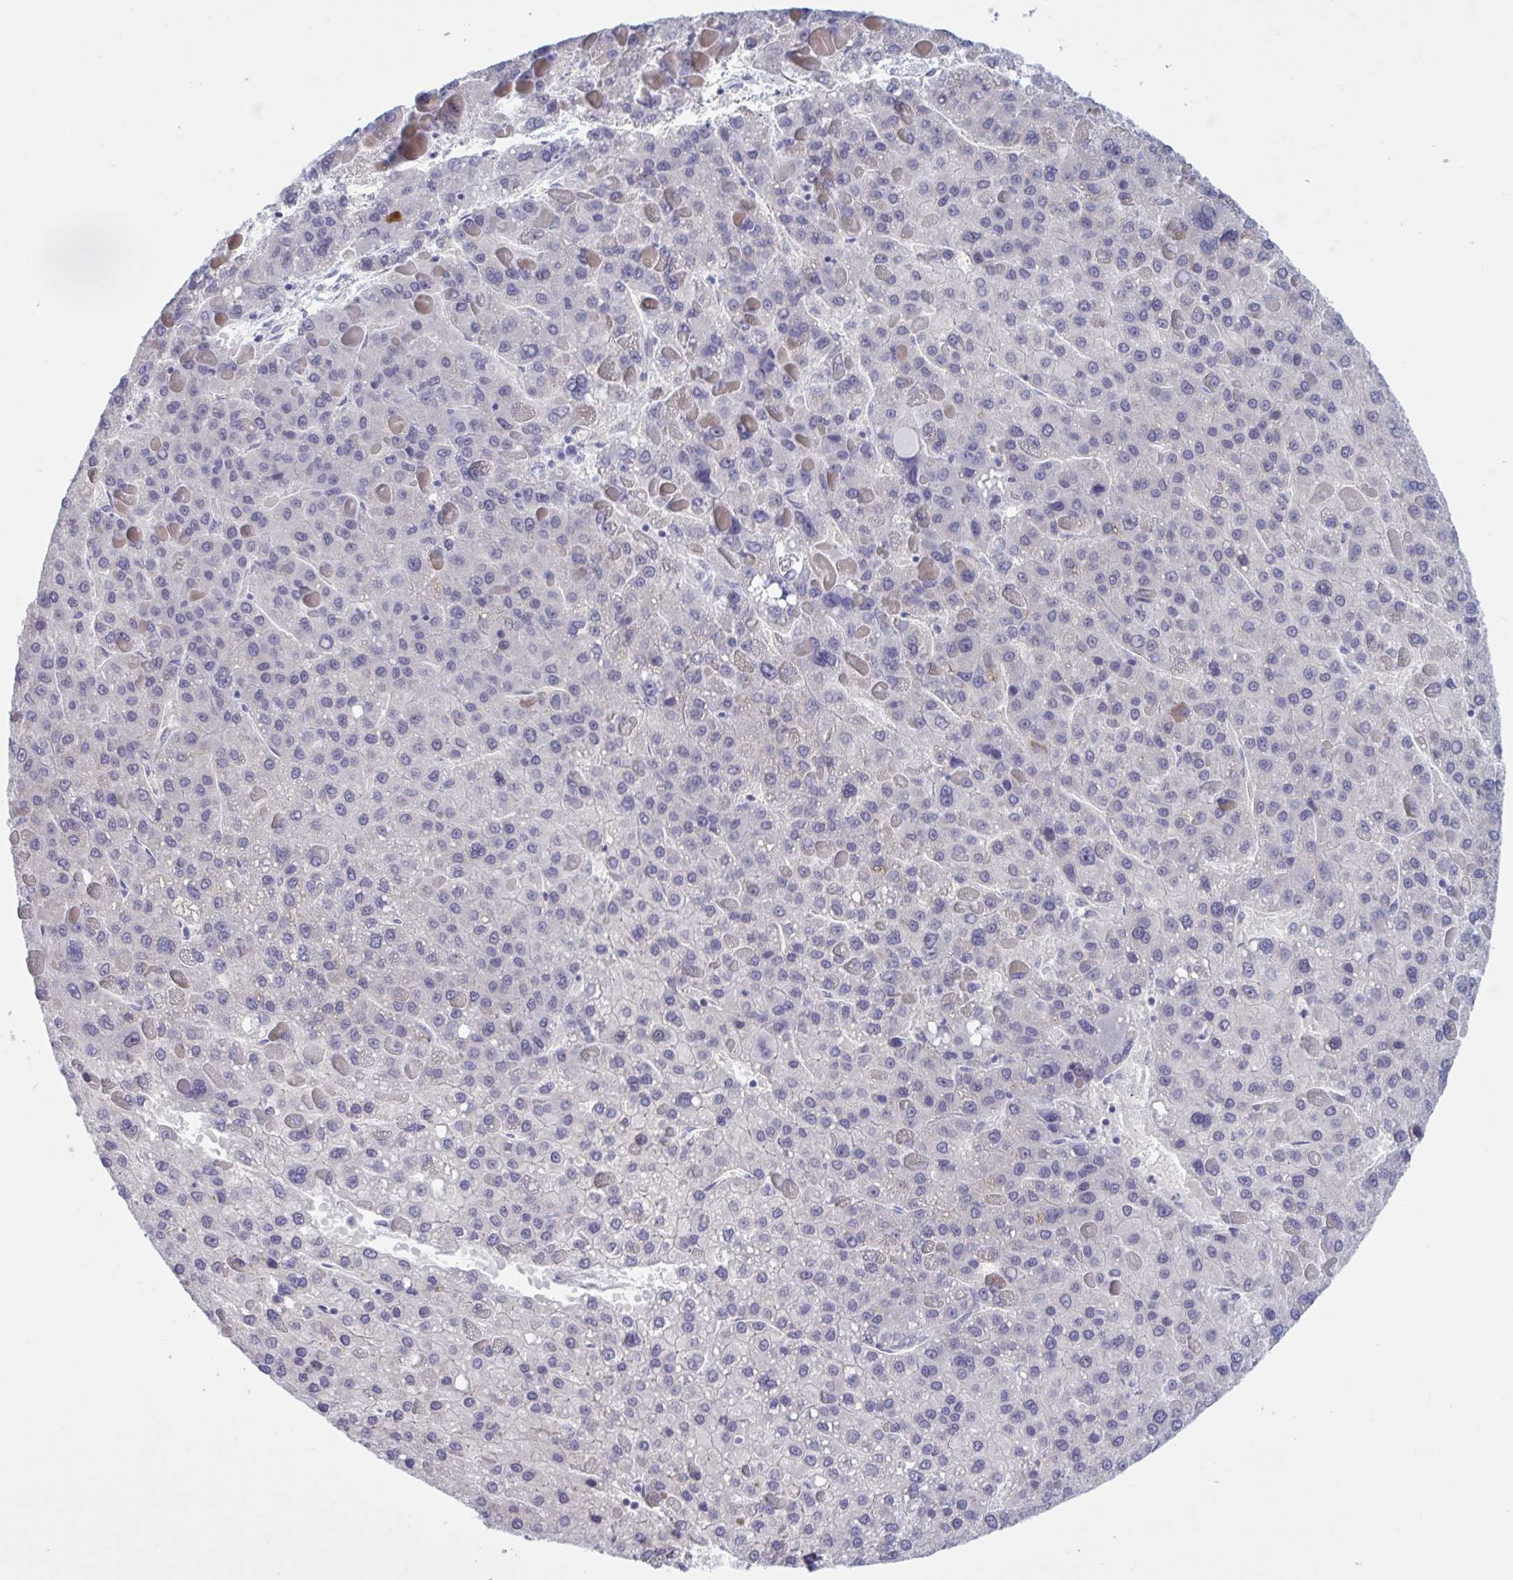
{"staining": {"intensity": "negative", "quantity": "none", "location": "none"}, "tissue": "liver cancer", "cell_type": "Tumor cells", "image_type": "cancer", "snomed": [{"axis": "morphology", "description": "Carcinoma, Hepatocellular, NOS"}, {"axis": "topography", "description": "Liver"}], "caption": "Tumor cells show no significant protein positivity in liver cancer.", "gene": "HSD11B2", "patient": {"sex": "female", "age": 82}}